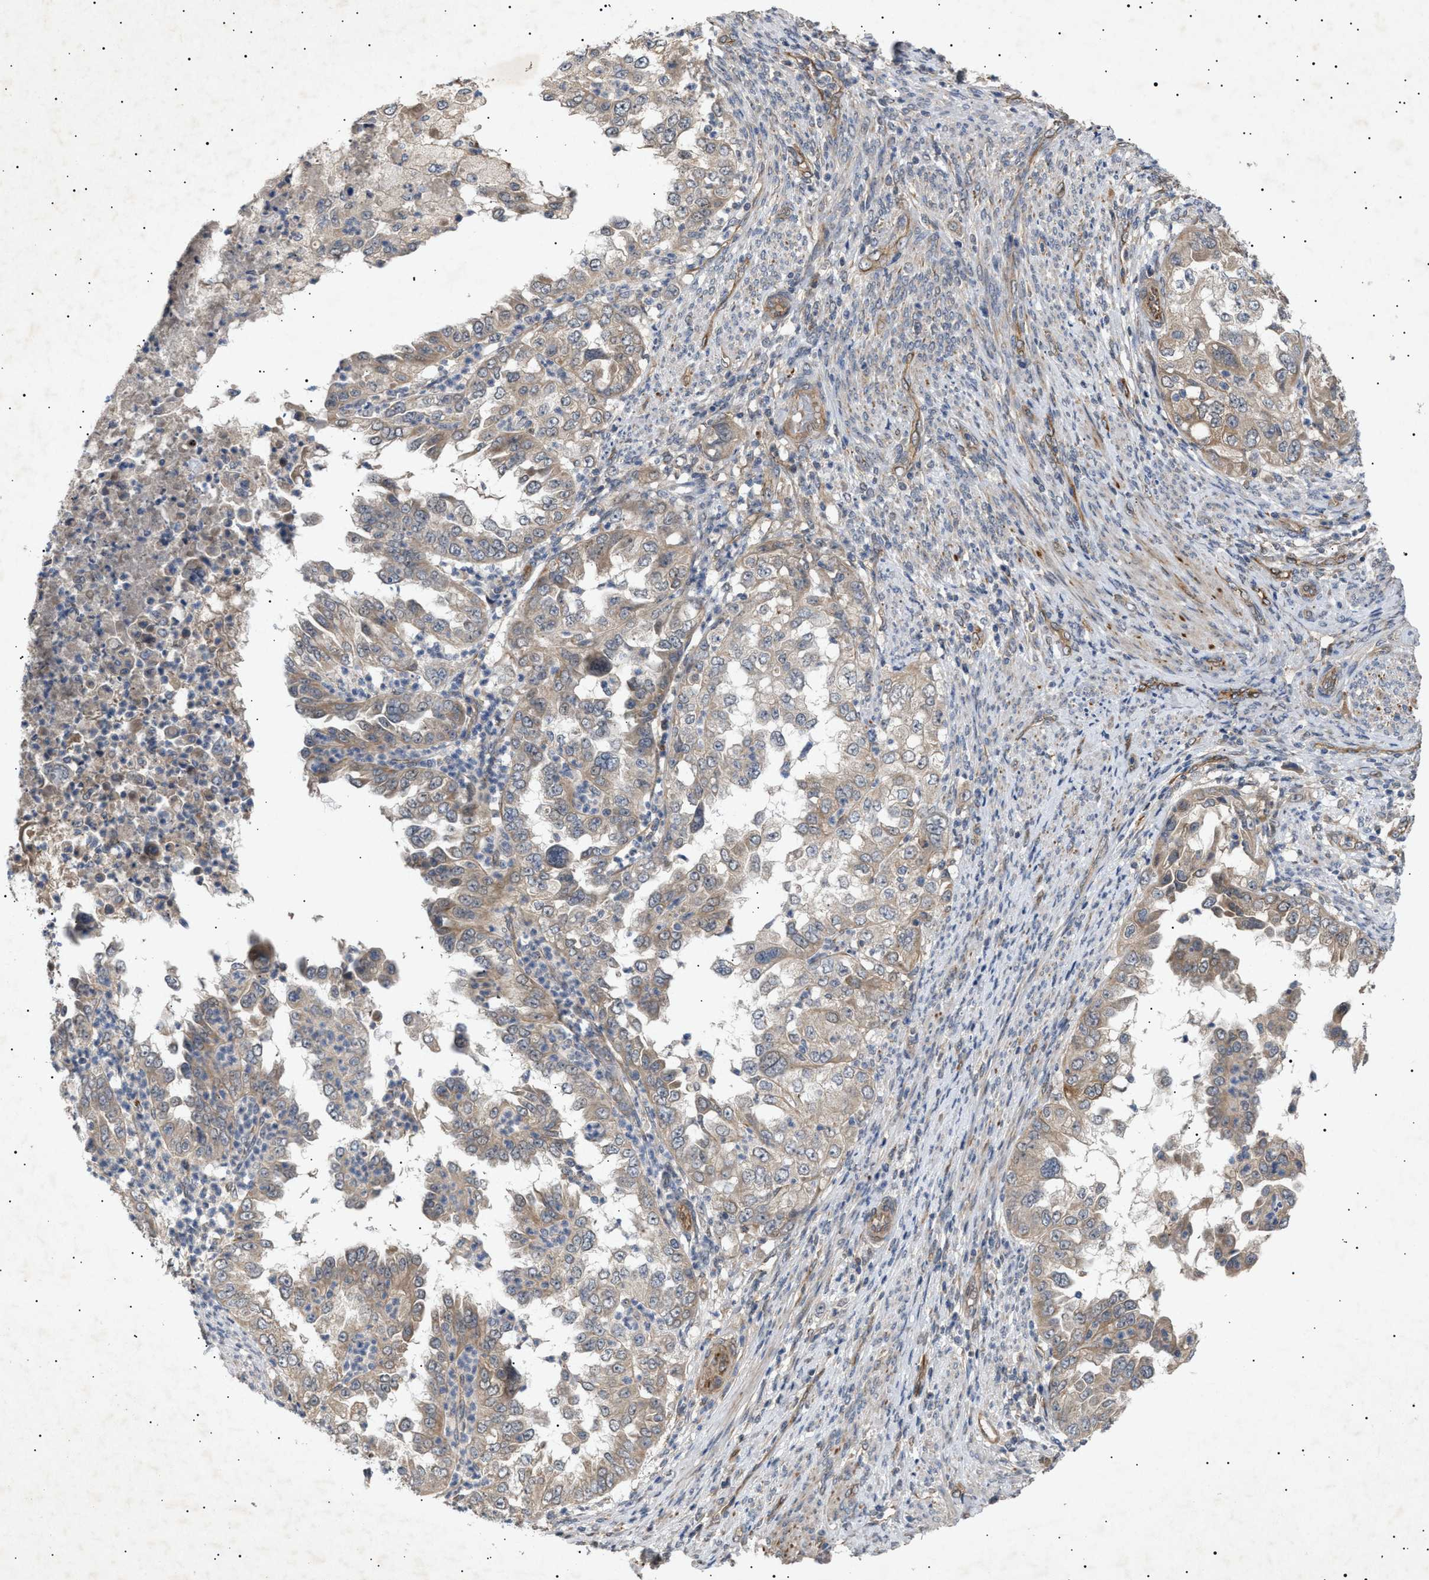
{"staining": {"intensity": "weak", "quantity": "25%-75%", "location": "cytoplasmic/membranous"}, "tissue": "endometrial cancer", "cell_type": "Tumor cells", "image_type": "cancer", "snomed": [{"axis": "morphology", "description": "Adenocarcinoma, NOS"}, {"axis": "topography", "description": "Endometrium"}], "caption": "Endometrial adenocarcinoma tissue displays weak cytoplasmic/membranous staining in about 25%-75% of tumor cells, visualized by immunohistochemistry.", "gene": "SIRT5", "patient": {"sex": "female", "age": 85}}